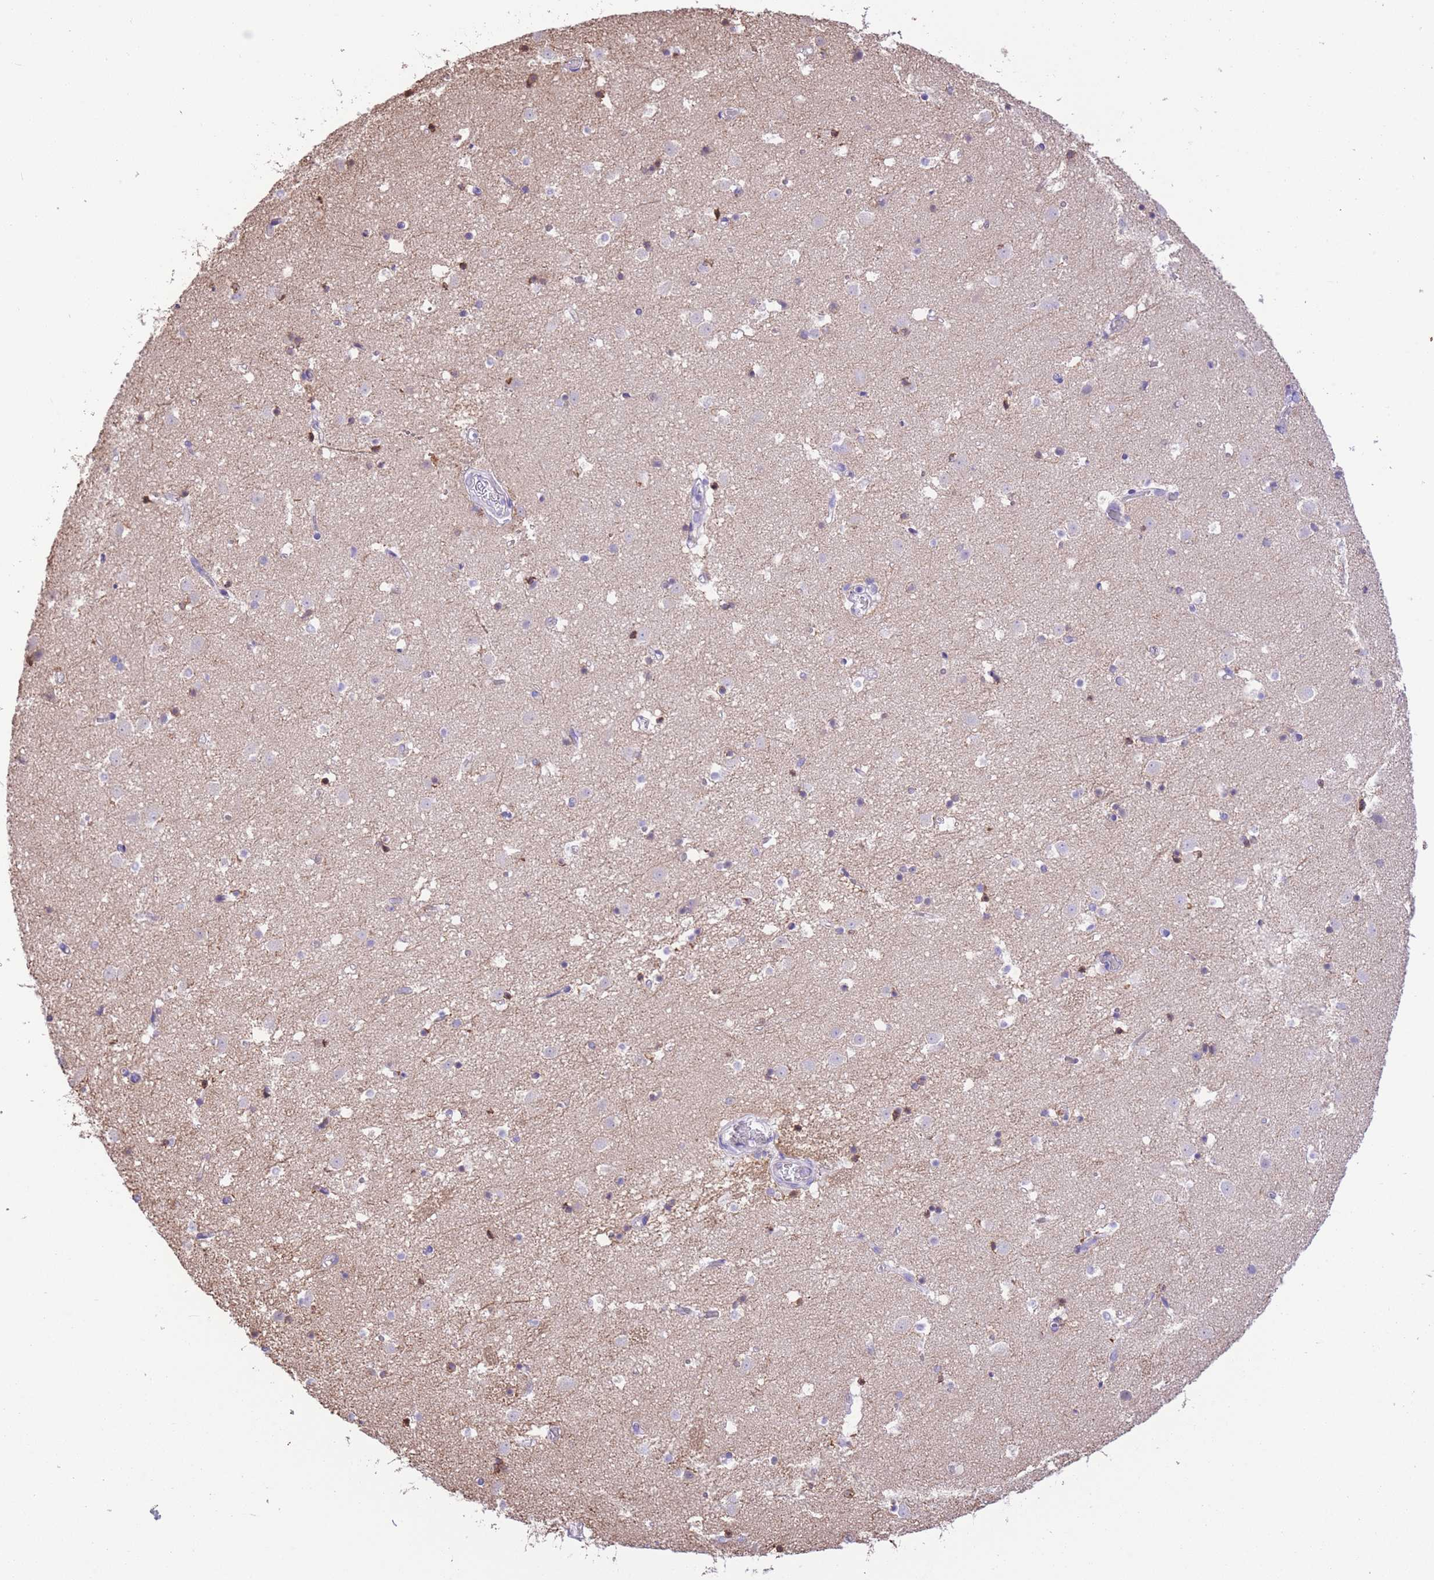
{"staining": {"intensity": "weak", "quantity": "<25%", "location": "cytoplasmic/membranous"}, "tissue": "caudate", "cell_type": "Glial cells", "image_type": "normal", "snomed": [{"axis": "morphology", "description": "Normal tissue, NOS"}, {"axis": "topography", "description": "Lateral ventricle wall"}], "caption": "Immunohistochemistry (IHC) image of unremarkable human caudate stained for a protein (brown), which displays no expression in glial cells. Nuclei are stained in blue.", "gene": "RHOU", "patient": {"sex": "male", "age": 25}}